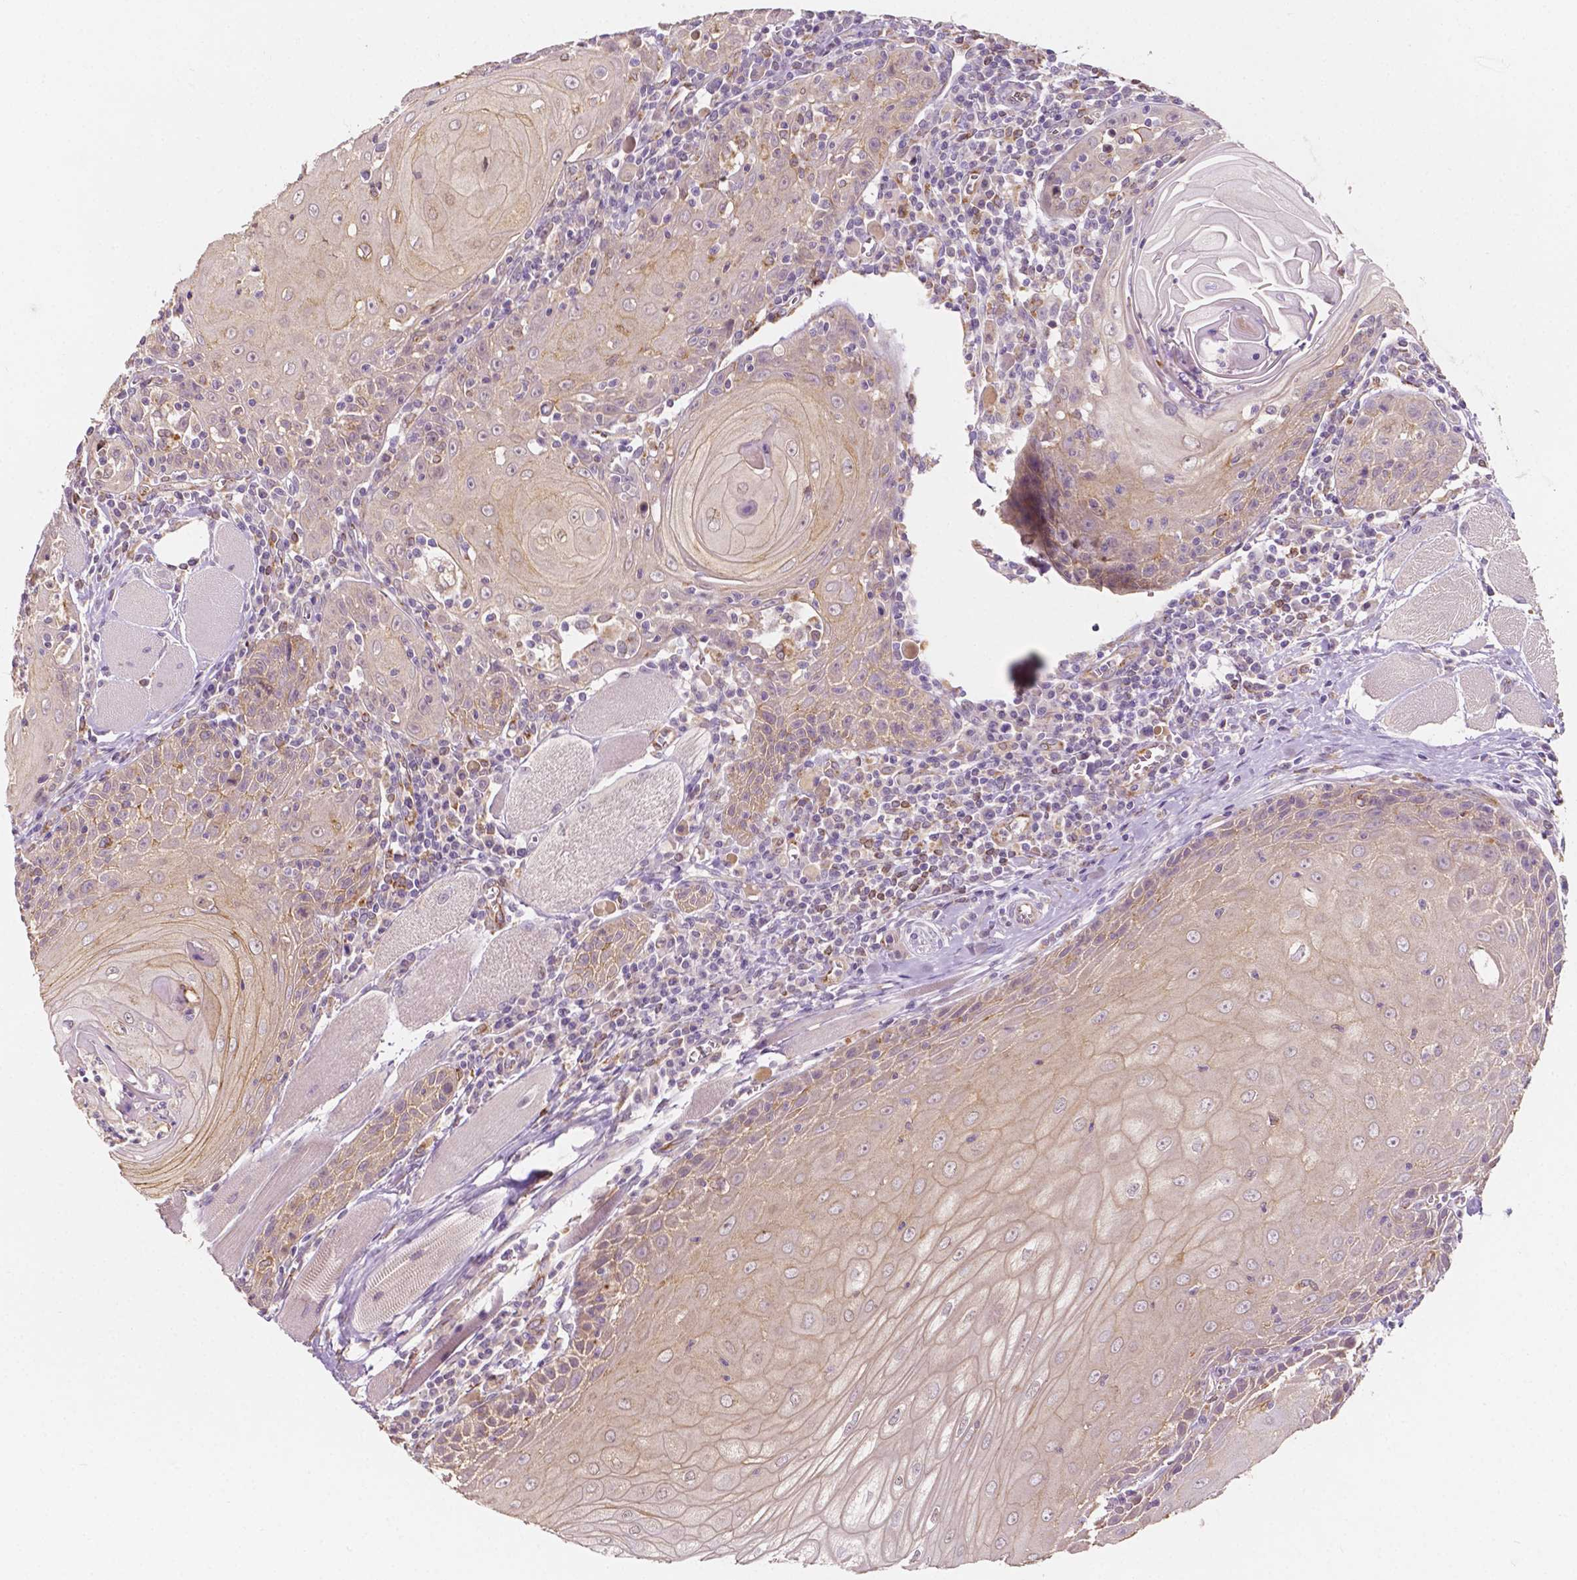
{"staining": {"intensity": "negative", "quantity": "none", "location": "none"}, "tissue": "head and neck cancer", "cell_type": "Tumor cells", "image_type": "cancer", "snomed": [{"axis": "morphology", "description": "Normal tissue, NOS"}, {"axis": "morphology", "description": "Squamous cell carcinoma, NOS"}, {"axis": "topography", "description": "Oral tissue"}, {"axis": "topography", "description": "Head-Neck"}], "caption": "Immunohistochemical staining of head and neck cancer demonstrates no significant staining in tumor cells.", "gene": "SLC22A4", "patient": {"sex": "male", "age": 52}}